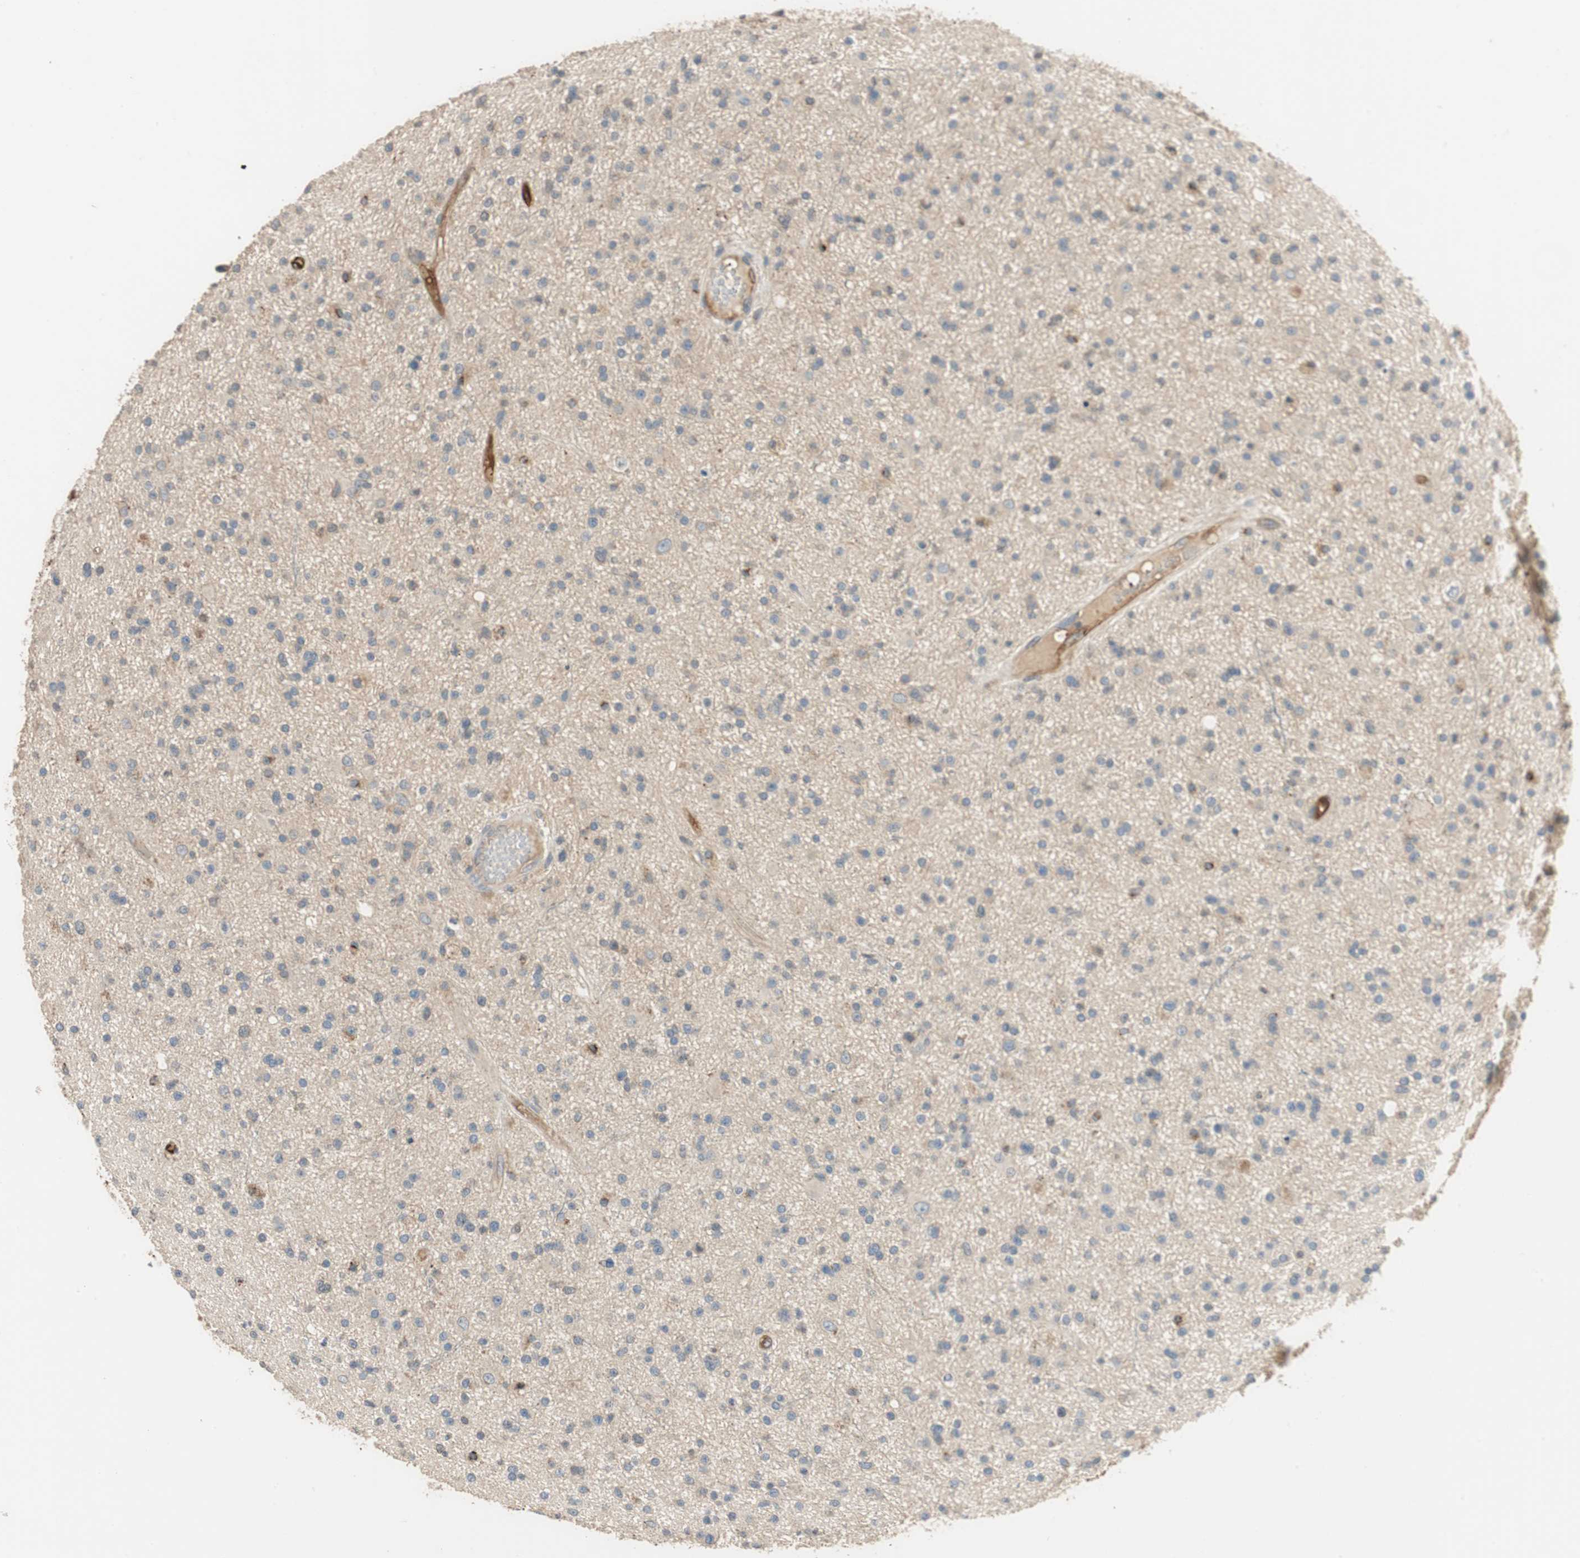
{"staining": {"intensity": "weak", "quantity": "<25%", "location": "cytoplasmic/membranous"}, "tissue": "glioma", "cell_type": "Tumor cells", "image_type": "cancer", "snomed": [{"axis": "morphology", "description": "Glioma, malignant, High grade"}, {"axis": "topography", "description": "Brain"}], "caption": "This is an immunohistochemistry (IHC) photomicrograph of high-grade glioma (malignant). There is no positivity in tumor cells.", "gene": "ALPL", "patient": {"sex": "male", "age": 33}}